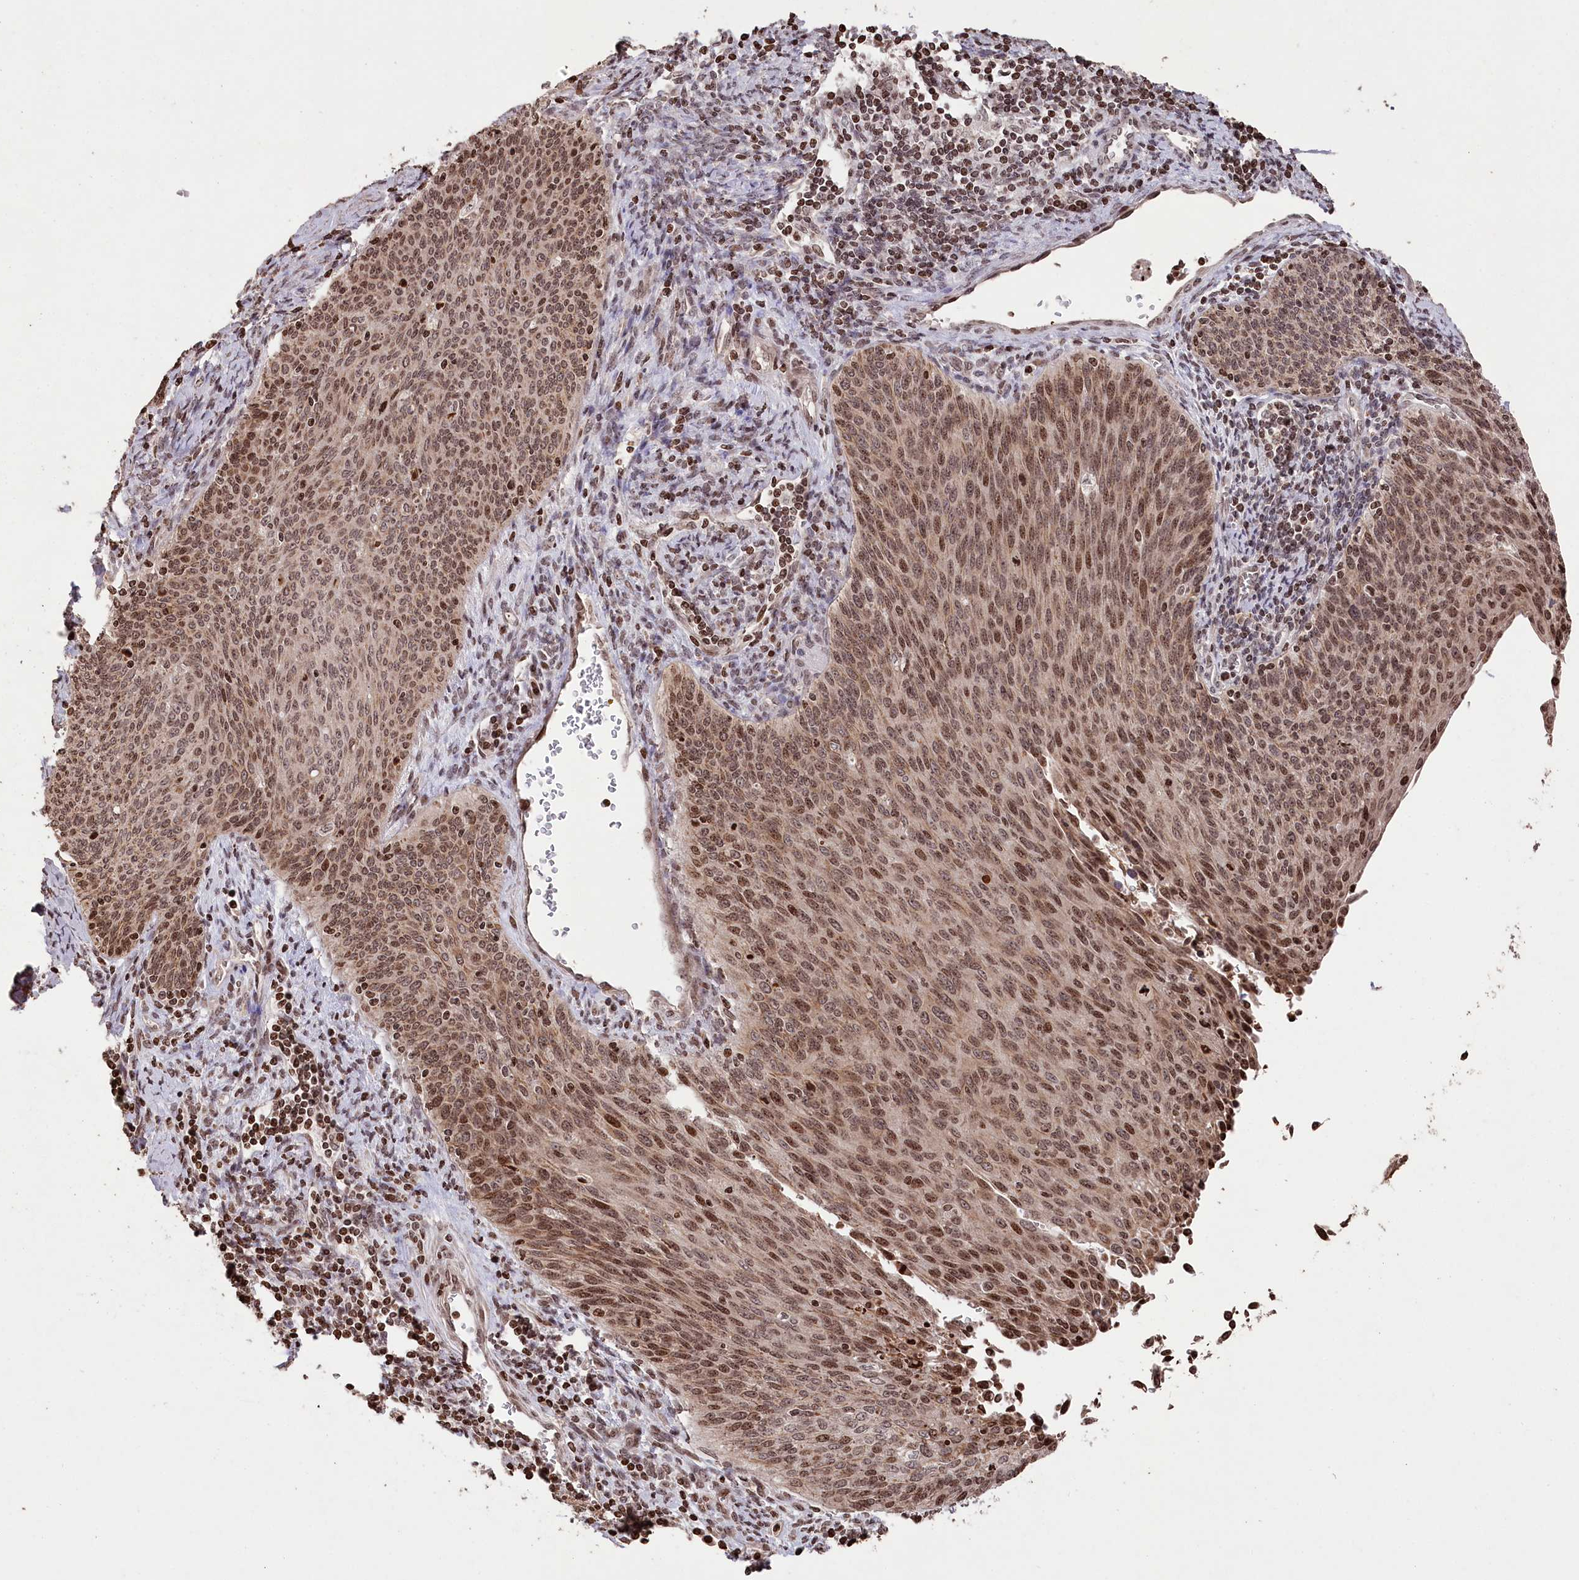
{"staining": {"intensity": "moderate", "quantity": ">75%", "location": "nuclear"}, "tissue": "cervical cancer", "cell_type": "Tumor cells", "image_type": "cancer", "snomed": [{"axis": "morphology", "description": "Squamous cell carcinoma, NOS"}, {"axis": "topography", "description": "Cervix"}], "caption": "Cervical squamous cell carcinoma stained with a protein marker reveals moderate staining in tumor cells.", "gene": "CCSER2", "patient": {"sex": "female", "age": 55}}